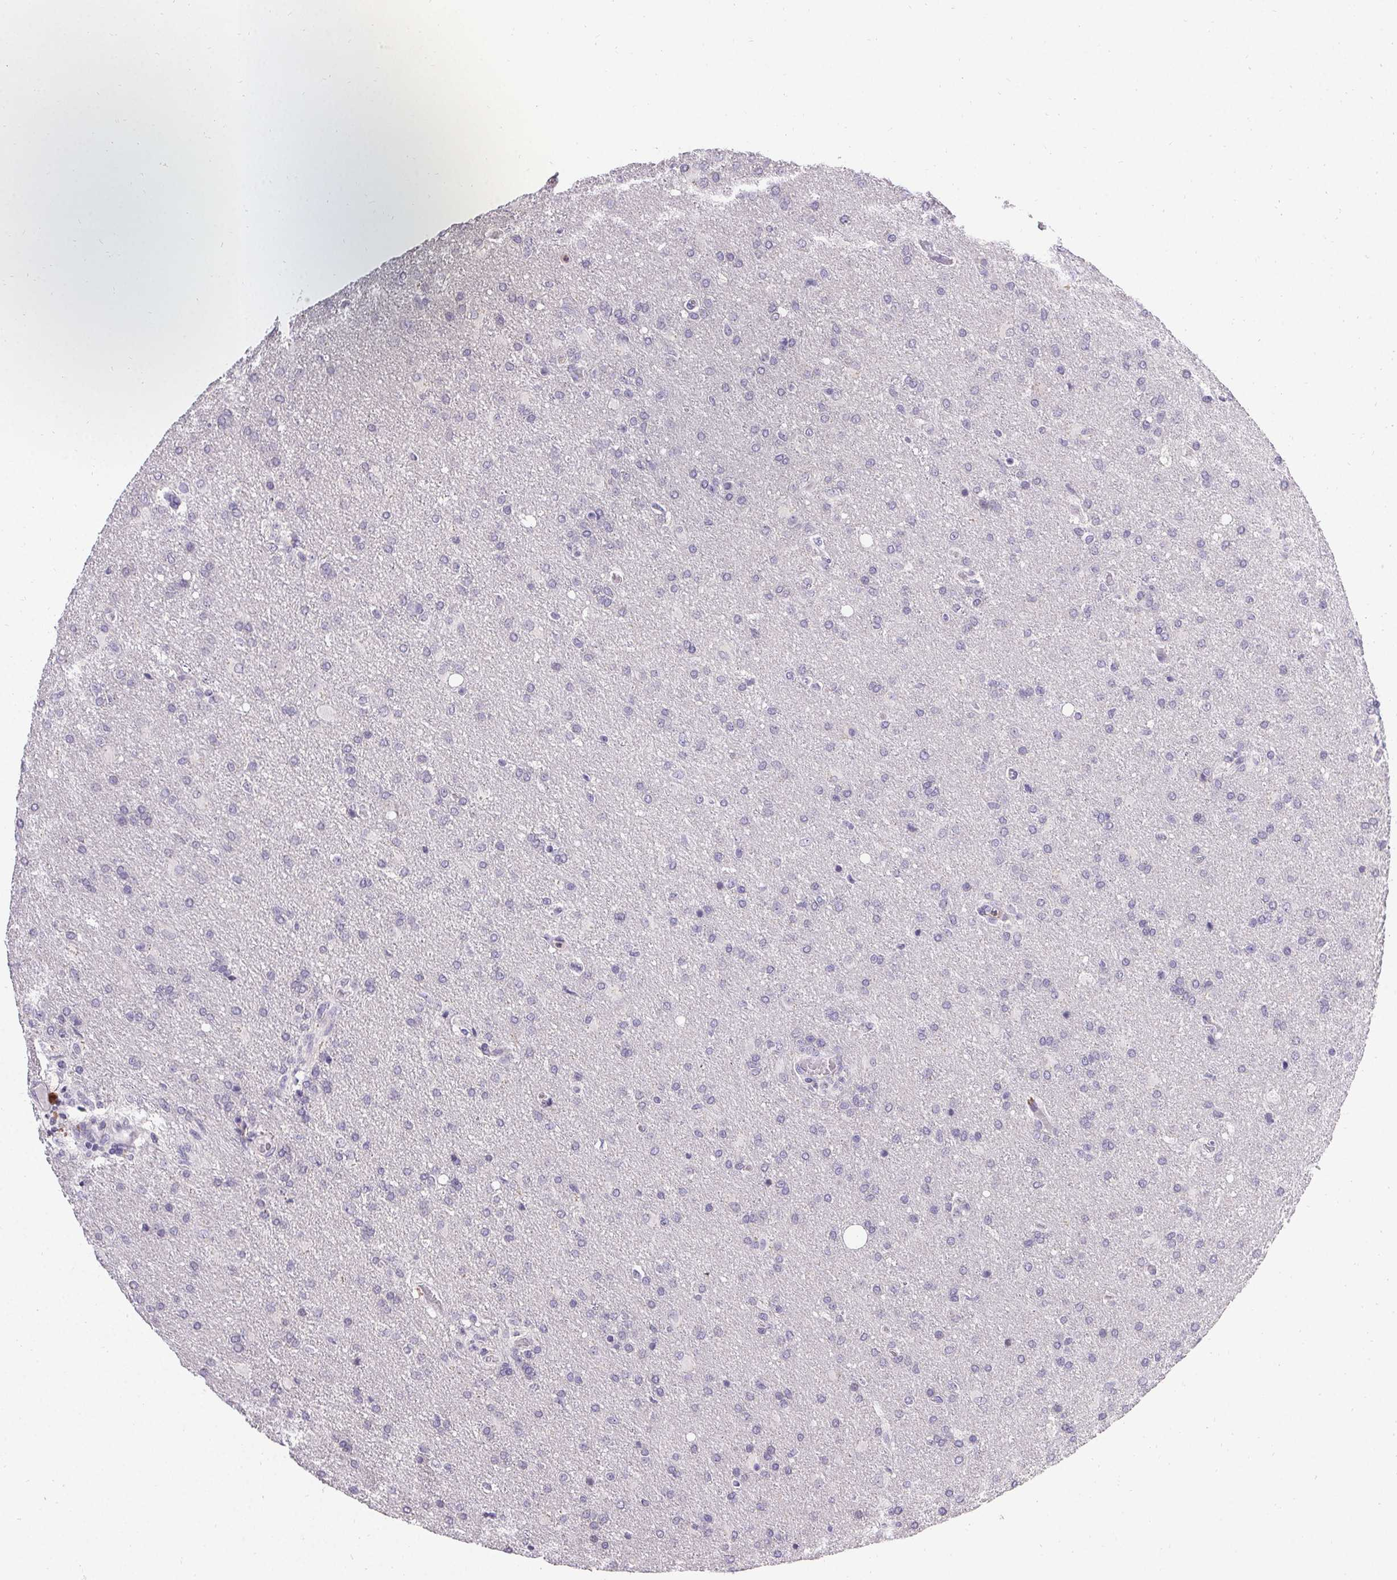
{"staining": {"intensity": "negative", "quantity": "none", "location": "none"}, "tissue": "glioma", "cell_type": "Tumor cells", "image_type": "cancer", "snomed": [{"axis": "morphology", "description": "Glioma, malignant, High grade"}, {"axis": "topography", "description": "Brain"}], "caption": "The photomicrograph exhibits no significant positivity in tumor cells of malignant glioma (high-grade).", "gene": "PMEL", "patient": {"sex": "male", "age": 68}}